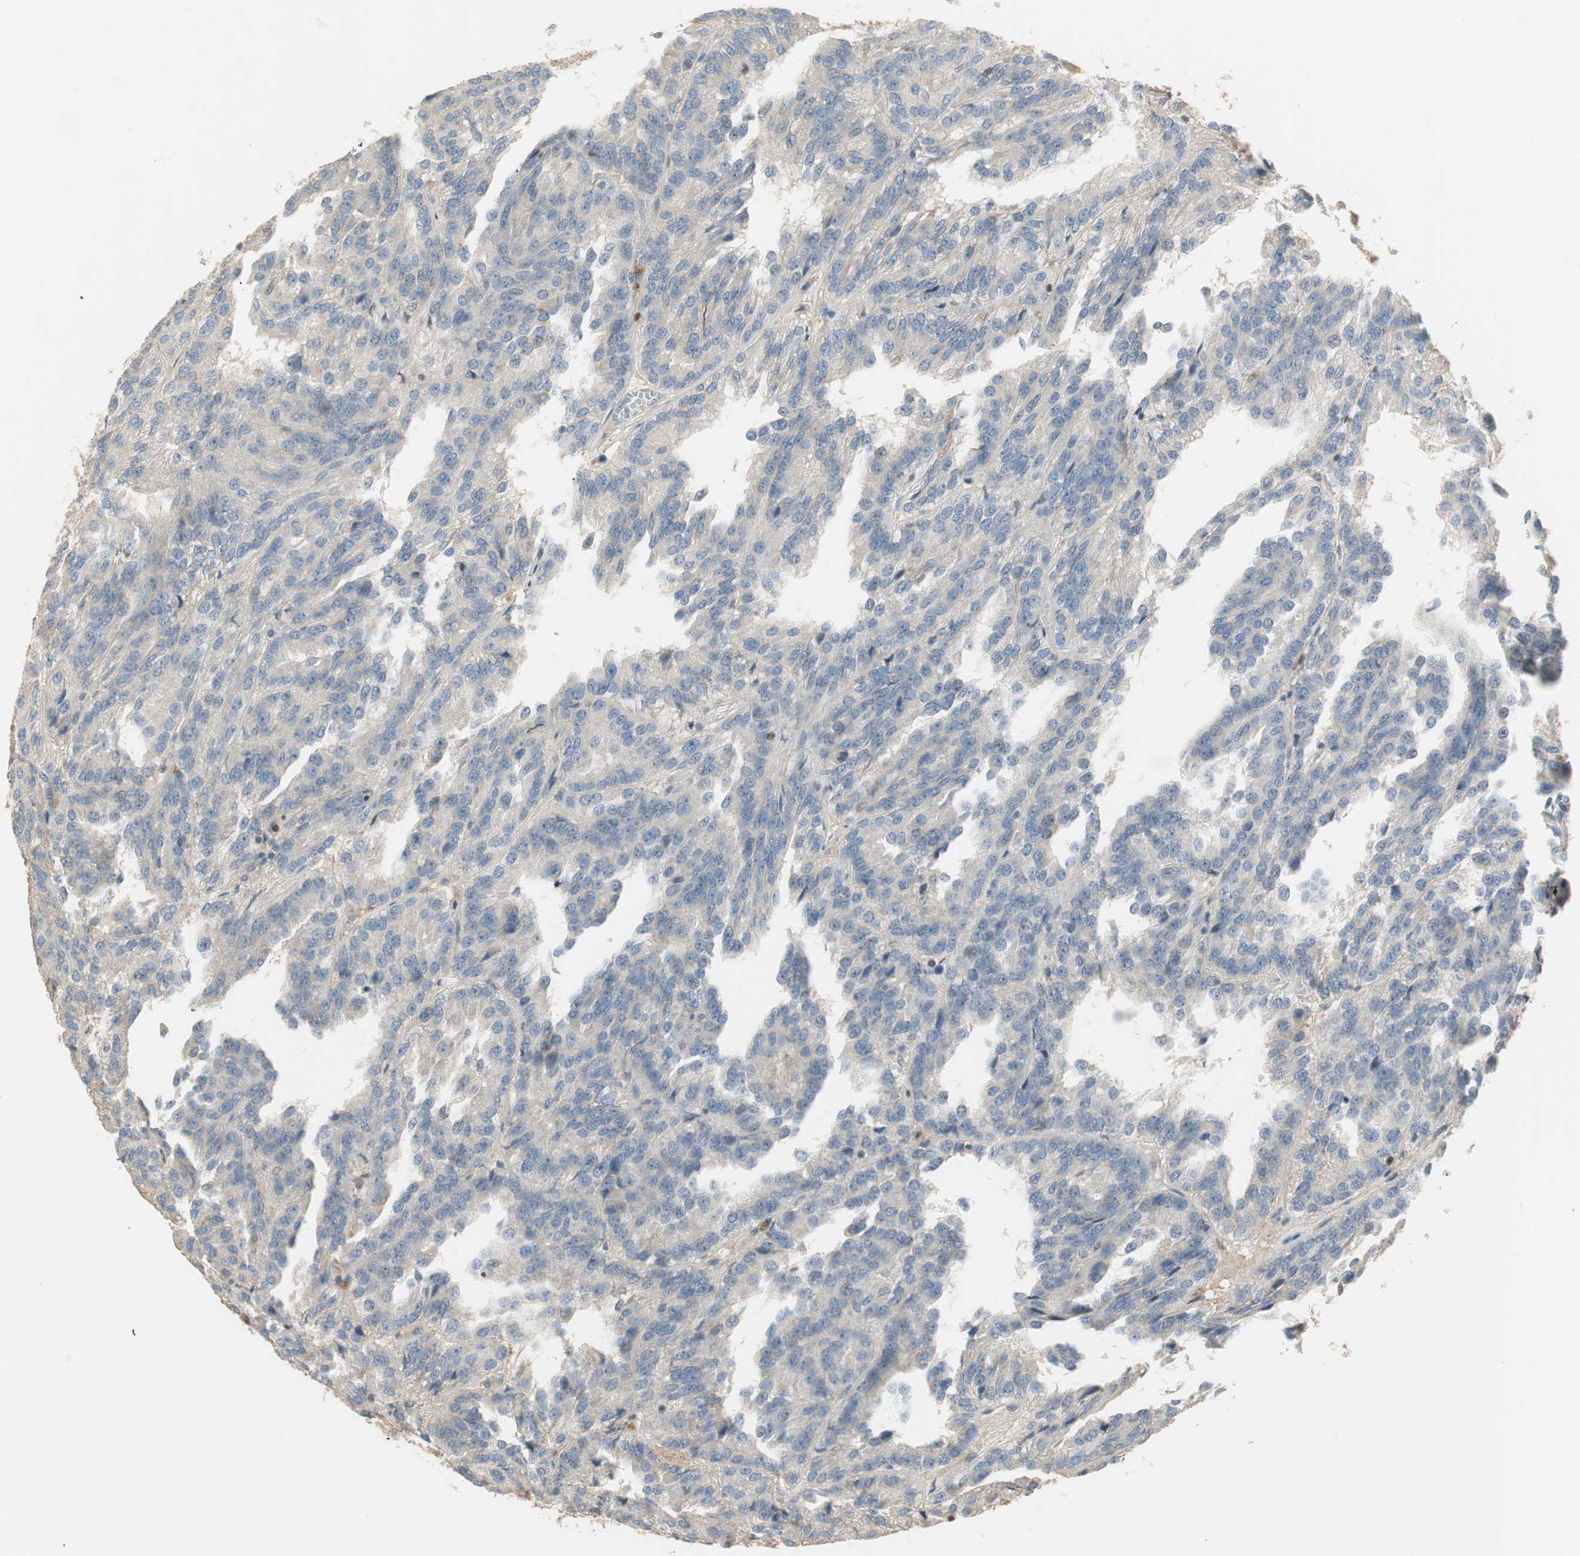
{"staining": {"intensity": "weak", "quantity": "<25%", "location": "cytoplasmic/membranous"}, "tissue": "renal cancer", "cell_type": "Tumor cells", "image_type": "cancer", "snomed": [{"axis": "morphology", "description": "Adenocarcinoma, NOS"}, {"axis": "topography", "description": "Kidney"}], "caption": "Histopathology image shows no significant protein positivity in tumor cells of renal cancer. (DAB immunohistochemistry visualized using brightfield microscopy, high magnification).", "gene": "RUNX2", "patient": {"sex": "male", "age": 46}}